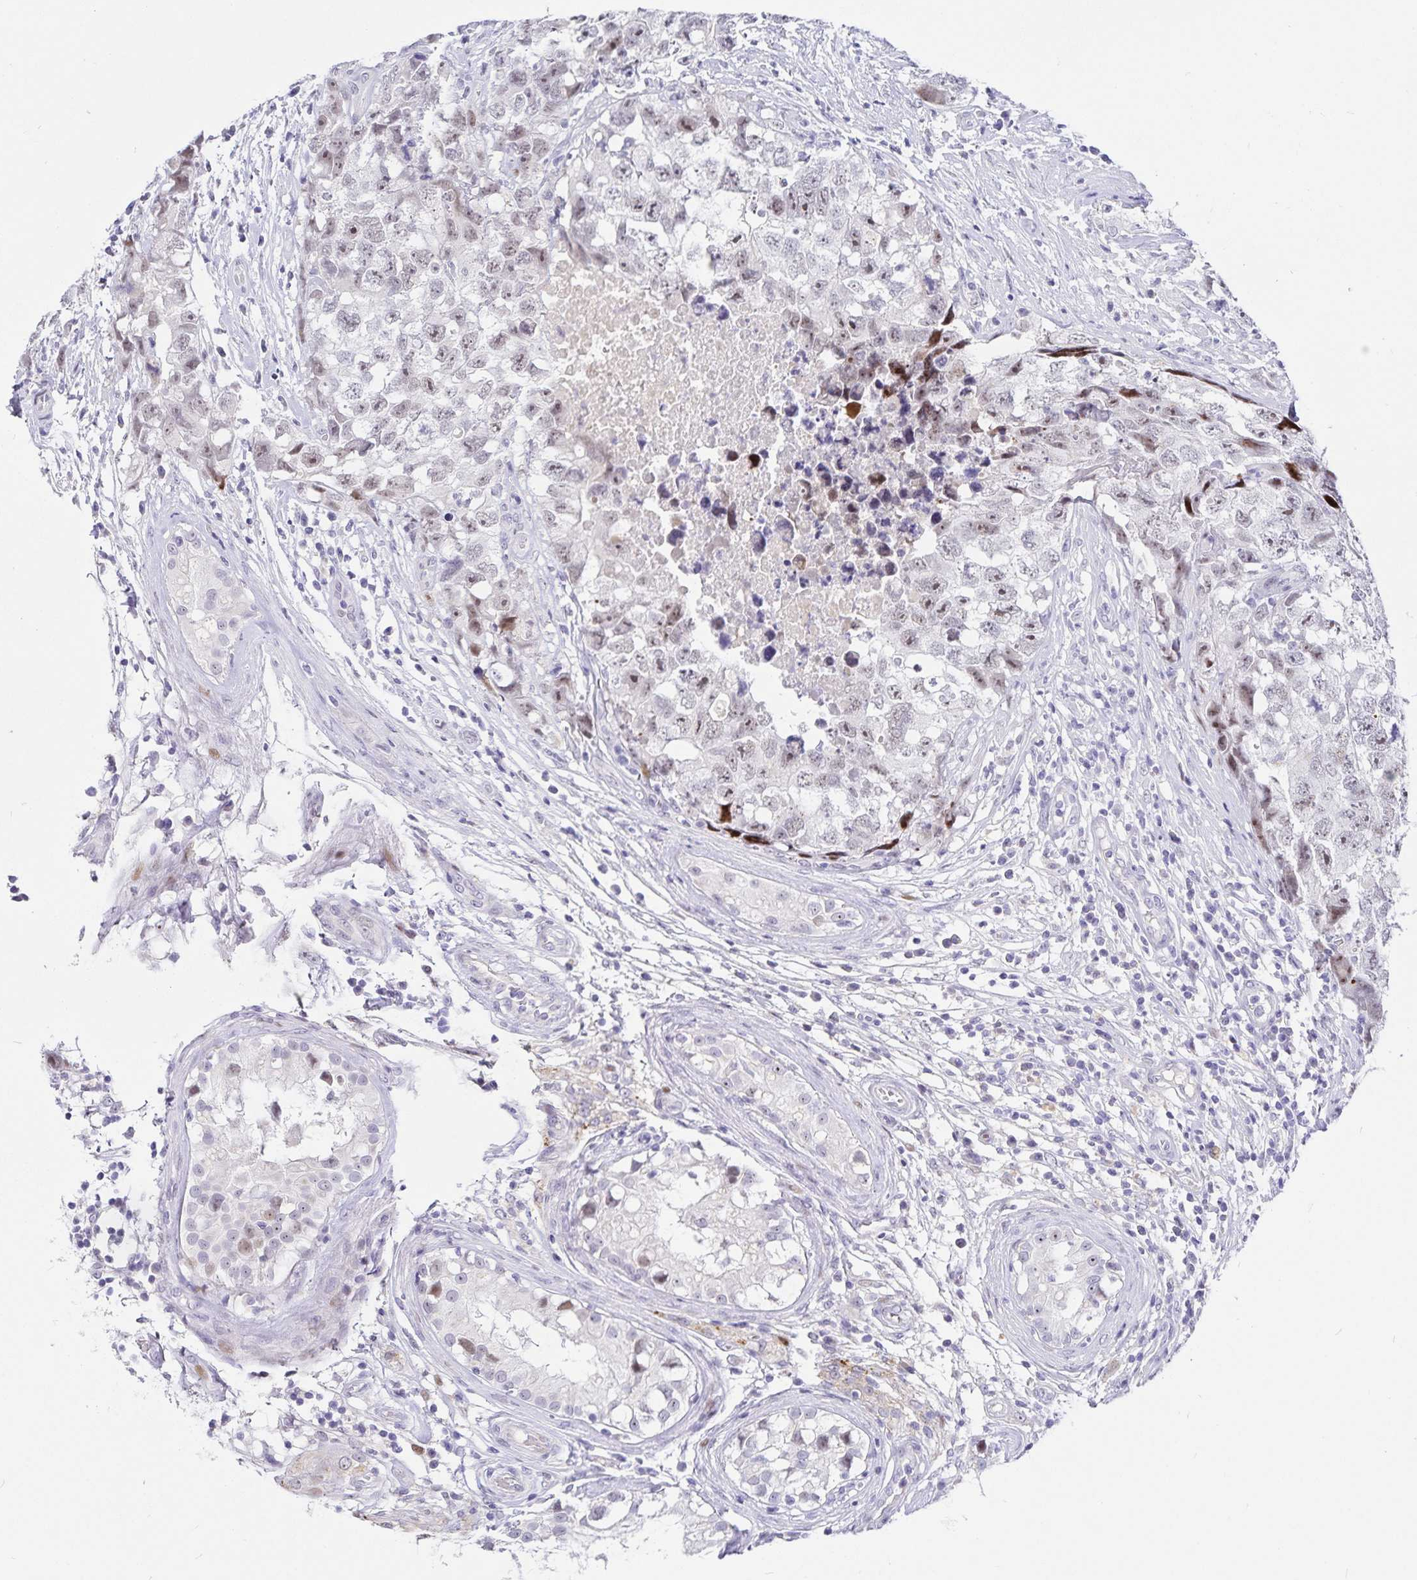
{"staining": {"intensity": "weak", "quantity": "<25%", "location": "nuclear"}, "tissue": "testis cancer", "cell_type": "Tumor cells", "image_type": "cancer", "snomed": [{"axis": "morphology", "description": "Carcinoma, Embryonal, NOS"}, {"axis": "topography", "description": "Testis"}], "caption": "IHC photomicrograph of neoplastic tissue: human embryonal carcinoma (testis) stained with DAB (3,3'-diaminobenzidine) displays no significant protein staining in tumor cells.", "gene": "KBTBD13", "patient": {"sex": "male", "age": 22}}